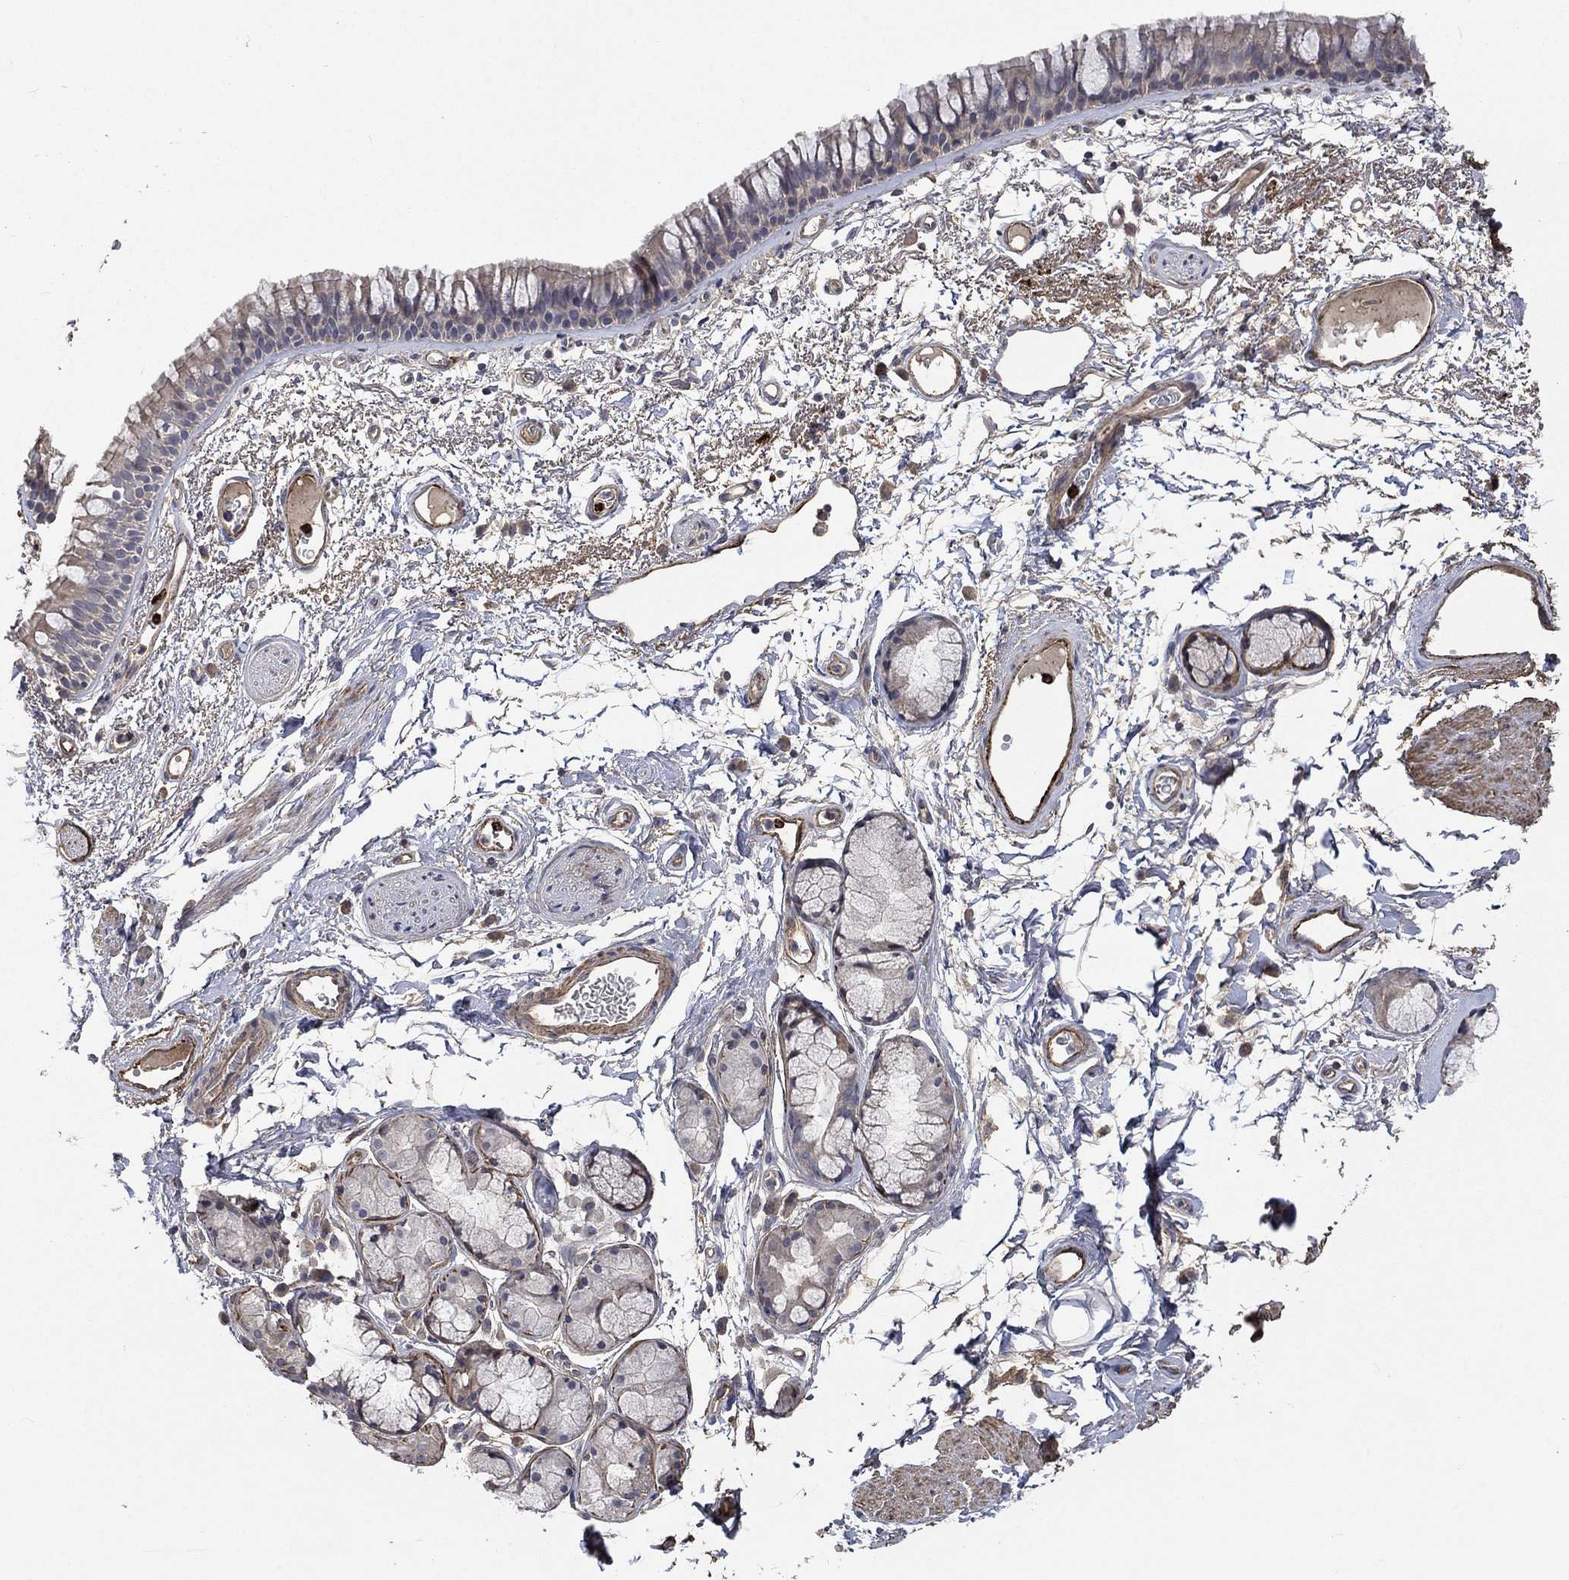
{"staining": {"intensity": "negative", "quantity": "none", "location": "none"}, "tissue": "bronchus", "cell_type": "Respiratory epithelial cells", "image_type": "normal", "snomed": [{"axis": "morphology", "description": "Normal tissue, NOS"}, {"axis": "topography", "description": "Cartilage tissue"}, {"axis": "topography", "description": "Bronchus"}], "caption": "A high-resolution histopathology image shows IHC staining of benign bronchus, which demonstrates no significant staining in respiratory epithelial cells. Brightfield microscopy of immunohistochemistry (IHC) stained with DAB (brown) and hematoxylin (blue), captured at high magnification.", "gene": "VCAN", "patient": {"sex": "male", "age": 66}}